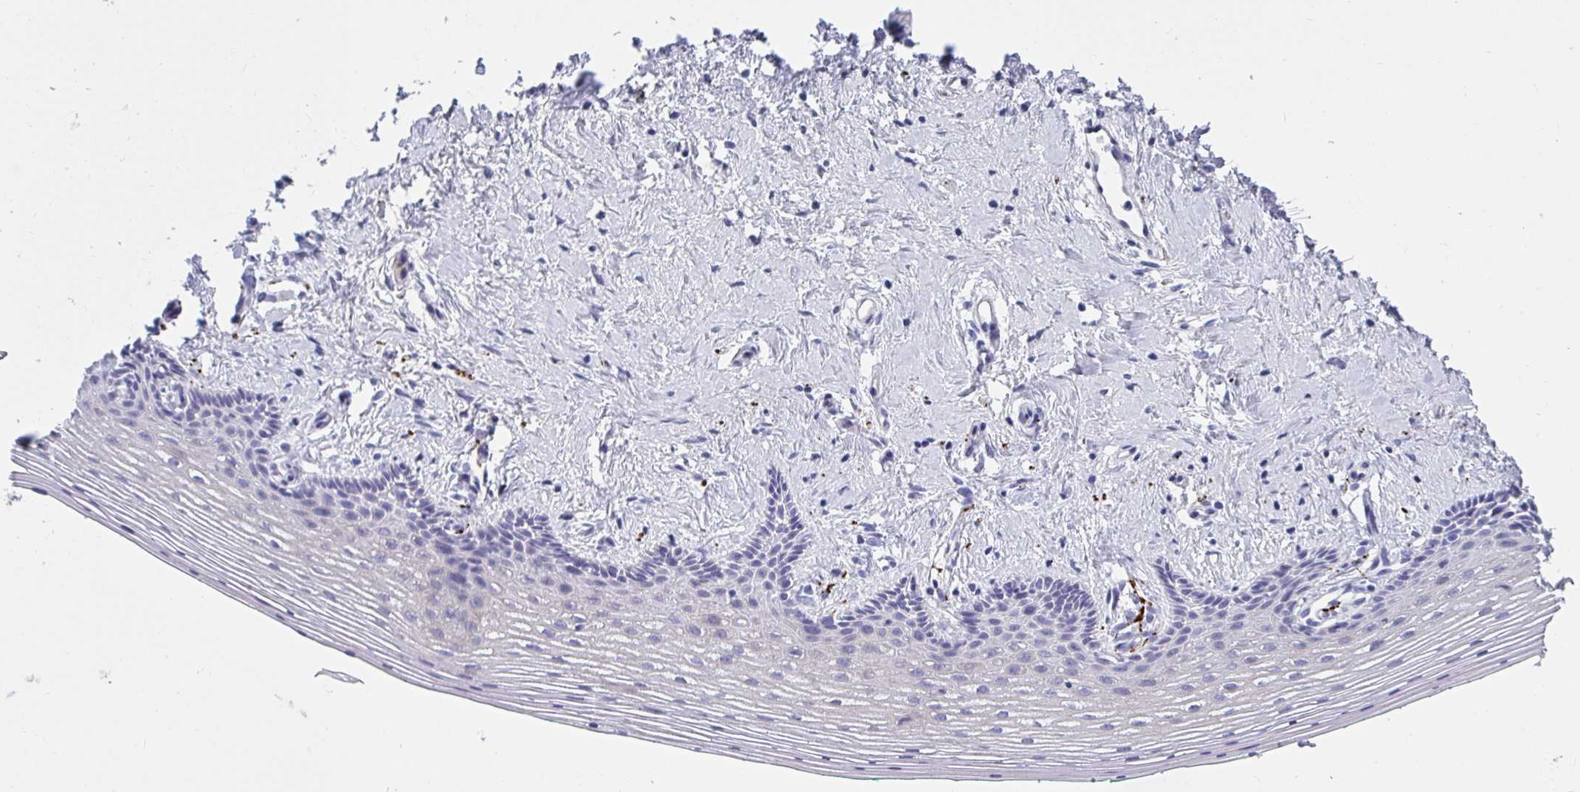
{"staining": {"intensity": "negative", "quantity": "none", "location": "none"}, "tissue": "vagina", "cell_type": "Squamous epithelial cells", "image_type": "normal", "snomed": [{"axis": "morphology", "description": "Normal tissue, NOS"}, {"axis": "topography", "description": "Vagina"}], "caption": "There is no significant expression in squamous epithelial cells of vagina. (Stains: DAB (3,3'-diaminobenzidine) IHC with hematoxylin counter stain, Microscopy: brightfield microscopy at high magnification).", "gene": "NPY", "patient": {"sex": "female", "age": 42}}